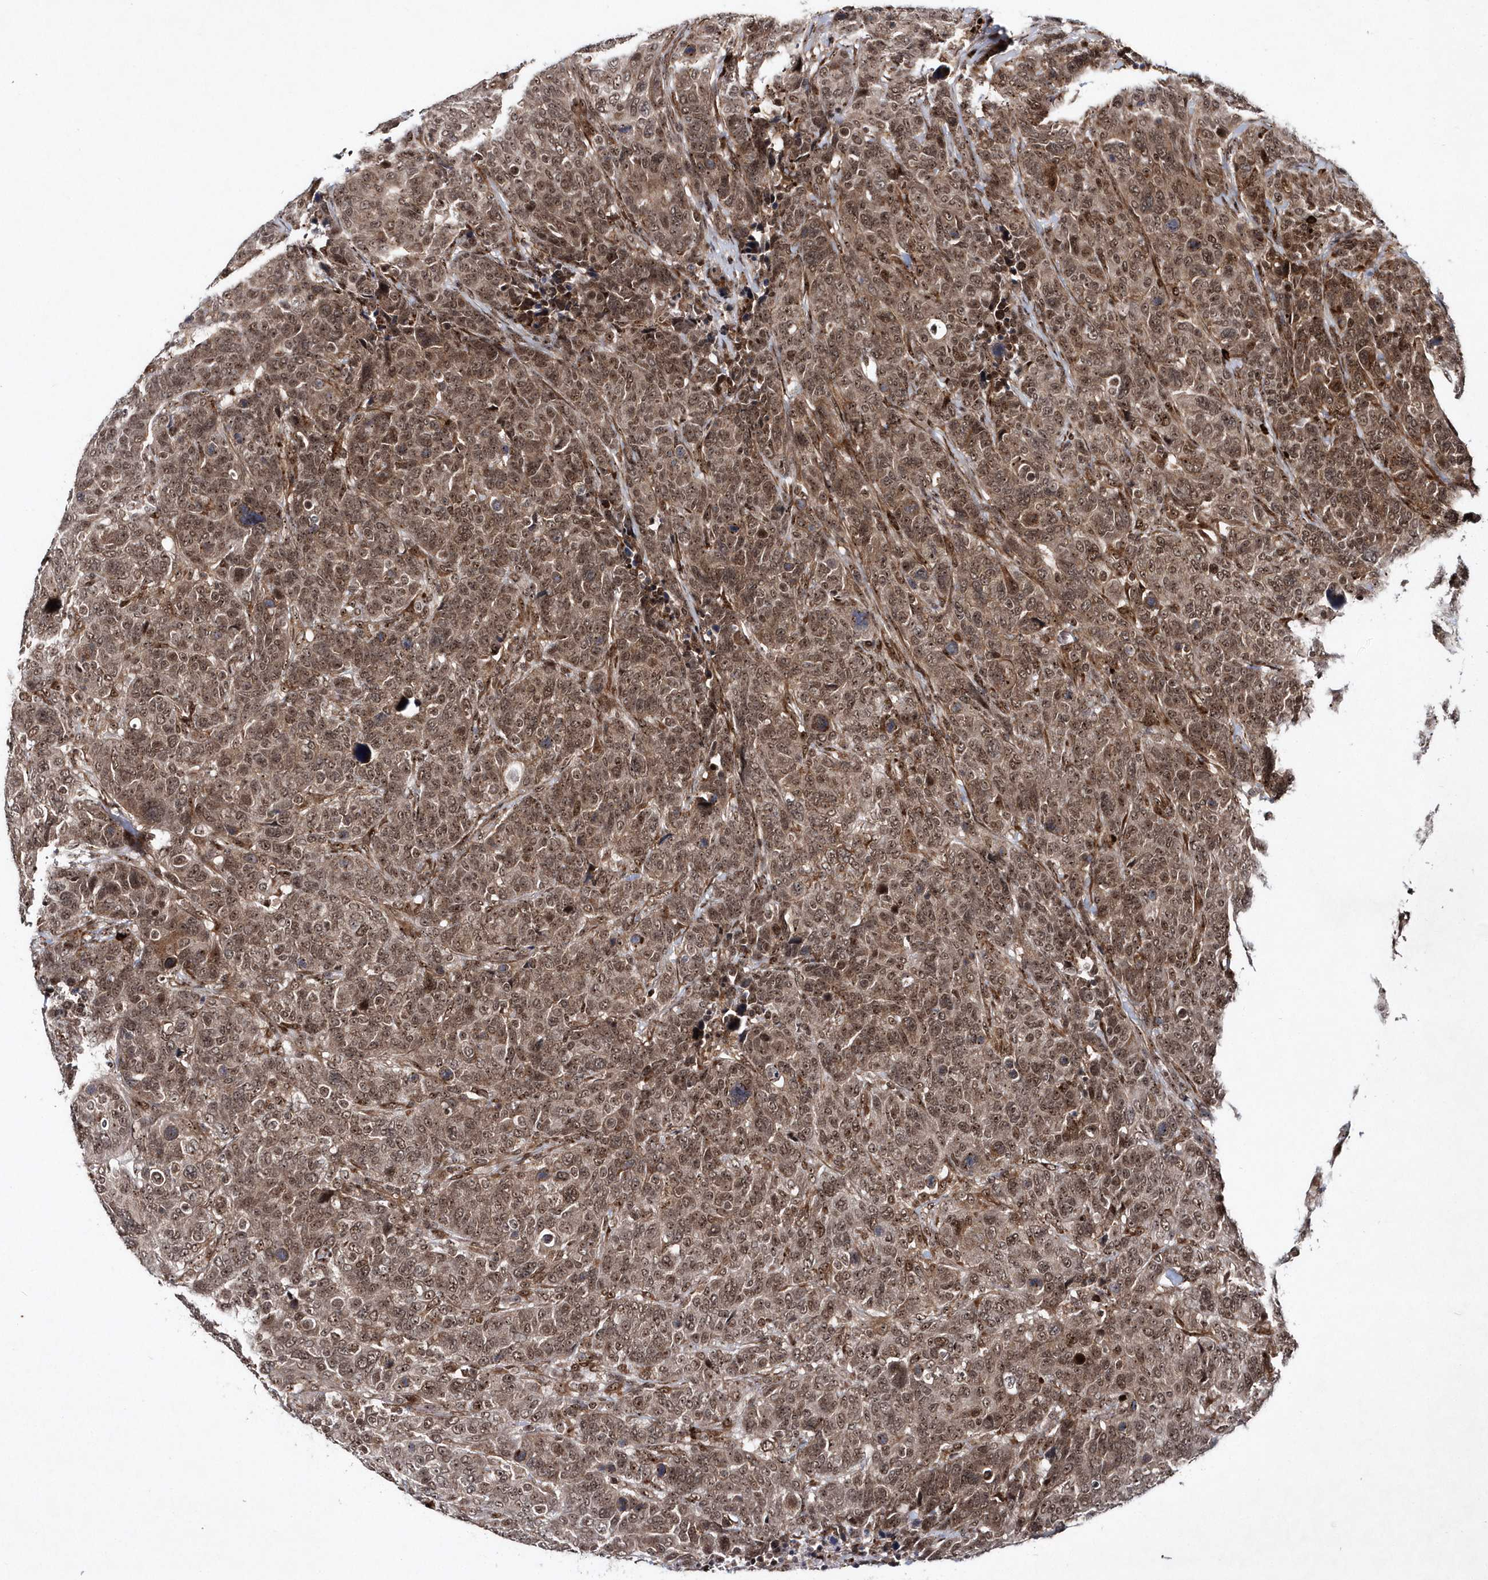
{"staining": {"intensity": "moderate", "quantity": ">75%", "location": "cytoplasmic/membranous,nuclear"}, "tissue": "breast cancer", "cell_type": "Tumor cells", "image_type": "cancer", "snomed": [{"axis": "morphology", "description": "Duct carcinoma"}, {"axis": "topography", "description": "Breast"}], "caption": "Breast cancer (invasive ductal carcinoma) was stained to show a protein in brown. There is medium levels of moderate cytoplasmic/membranous and nuclear staining in about >75% of tumor cells.", "gene": "SOWAHB", "patient": {"sex": "female", "age": 37}}